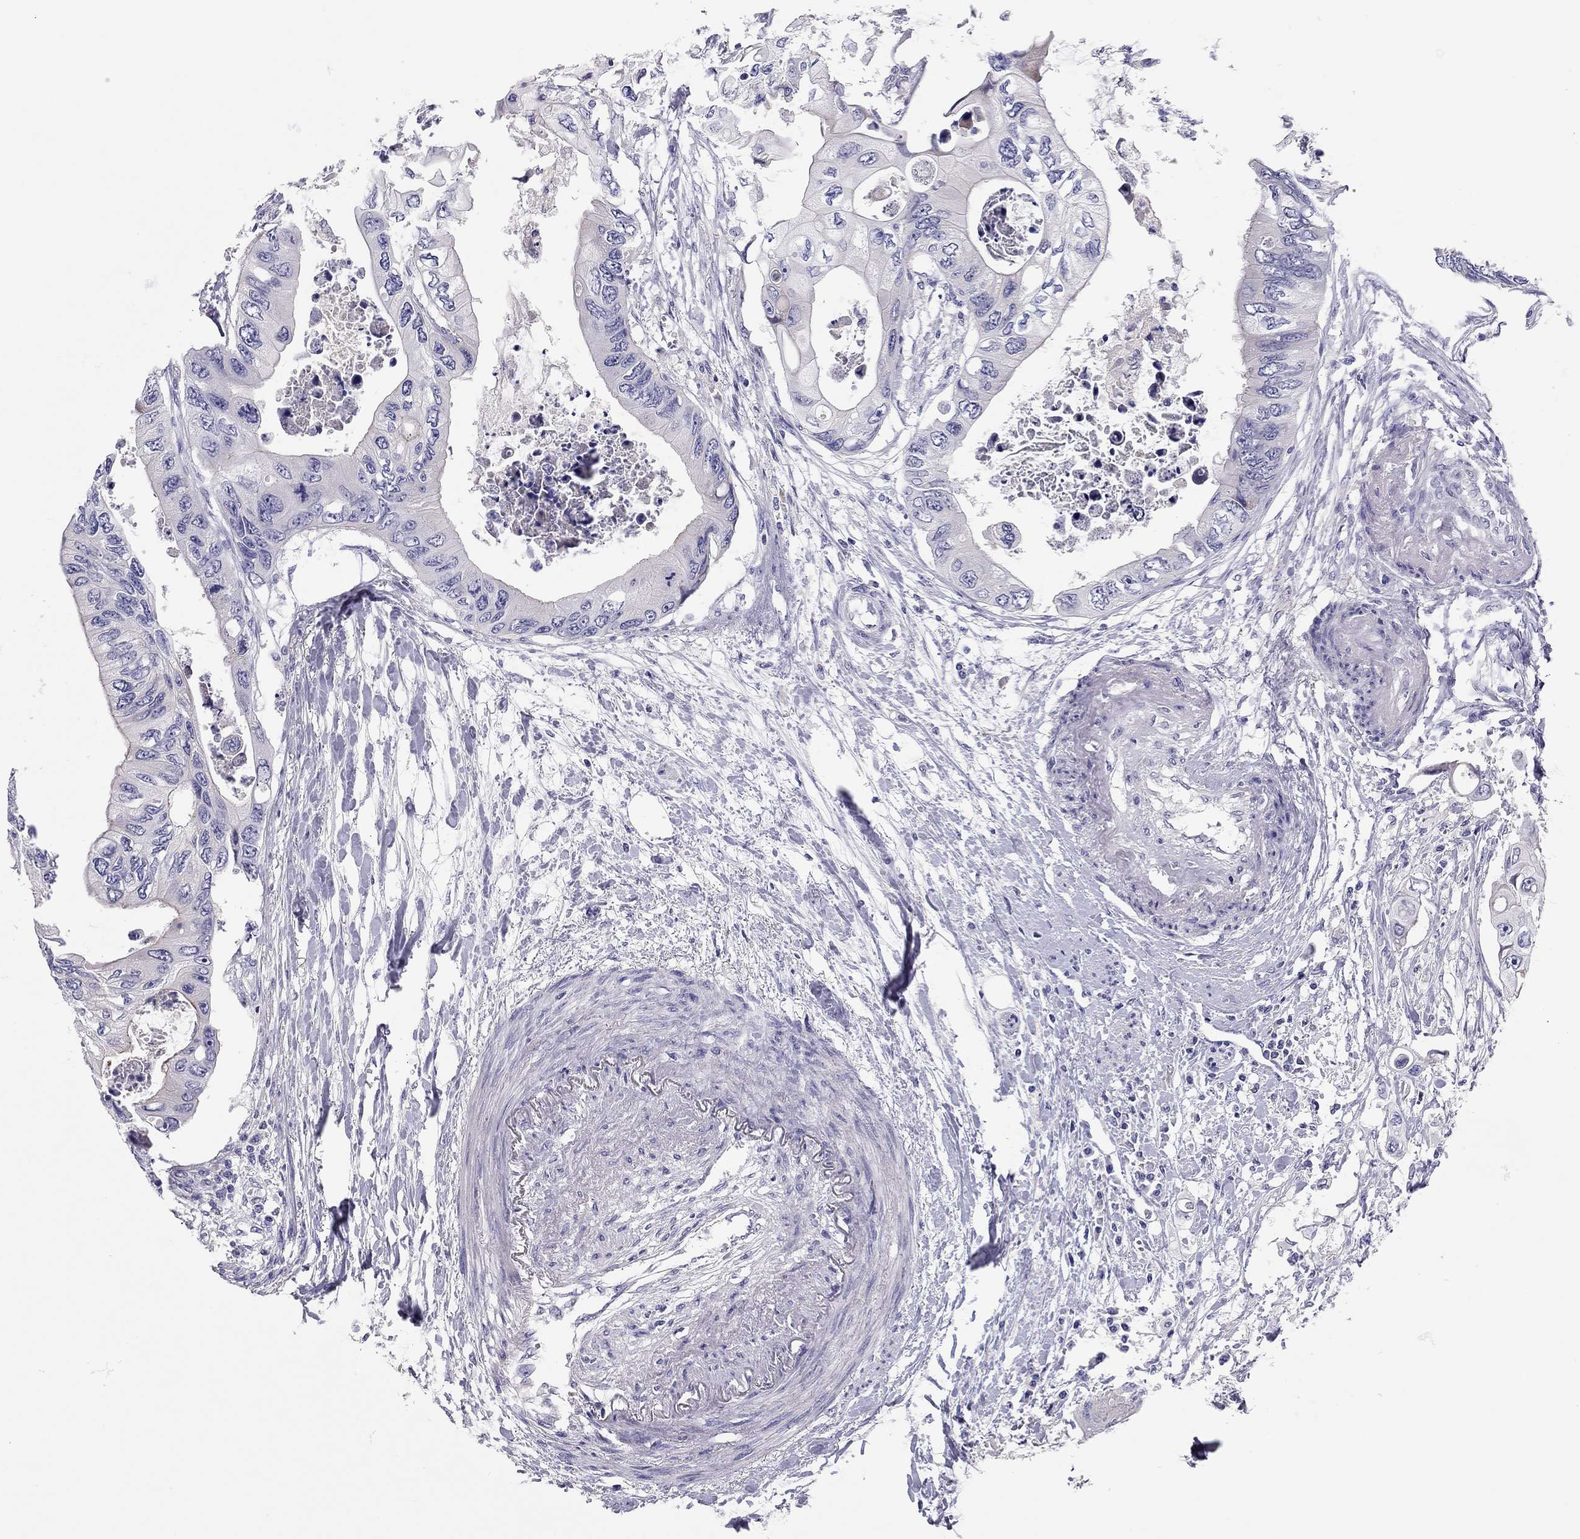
{"staining": {"intensity": "moderate", "quantity": "<25%", "location": "cytoplasmic/membranous"}, "tissue": "colorectal cancer", "cell_type": "Tumor cells", "image_type": "cancer", "snomed": [{"axis": "morphology", "description": "Adenocarcinoma, NOS"}, {"axis": "topography", "description": "Rectum"}], "caption": "Colorectal adenocarcinoma was stained to show a protein in brown. There is low levels of moderate cytoplasmic/membranous staining in approximately <25% of tumor cells.", "gene": "SCARB1", "patient": {"sex": "male", "age": 63}}